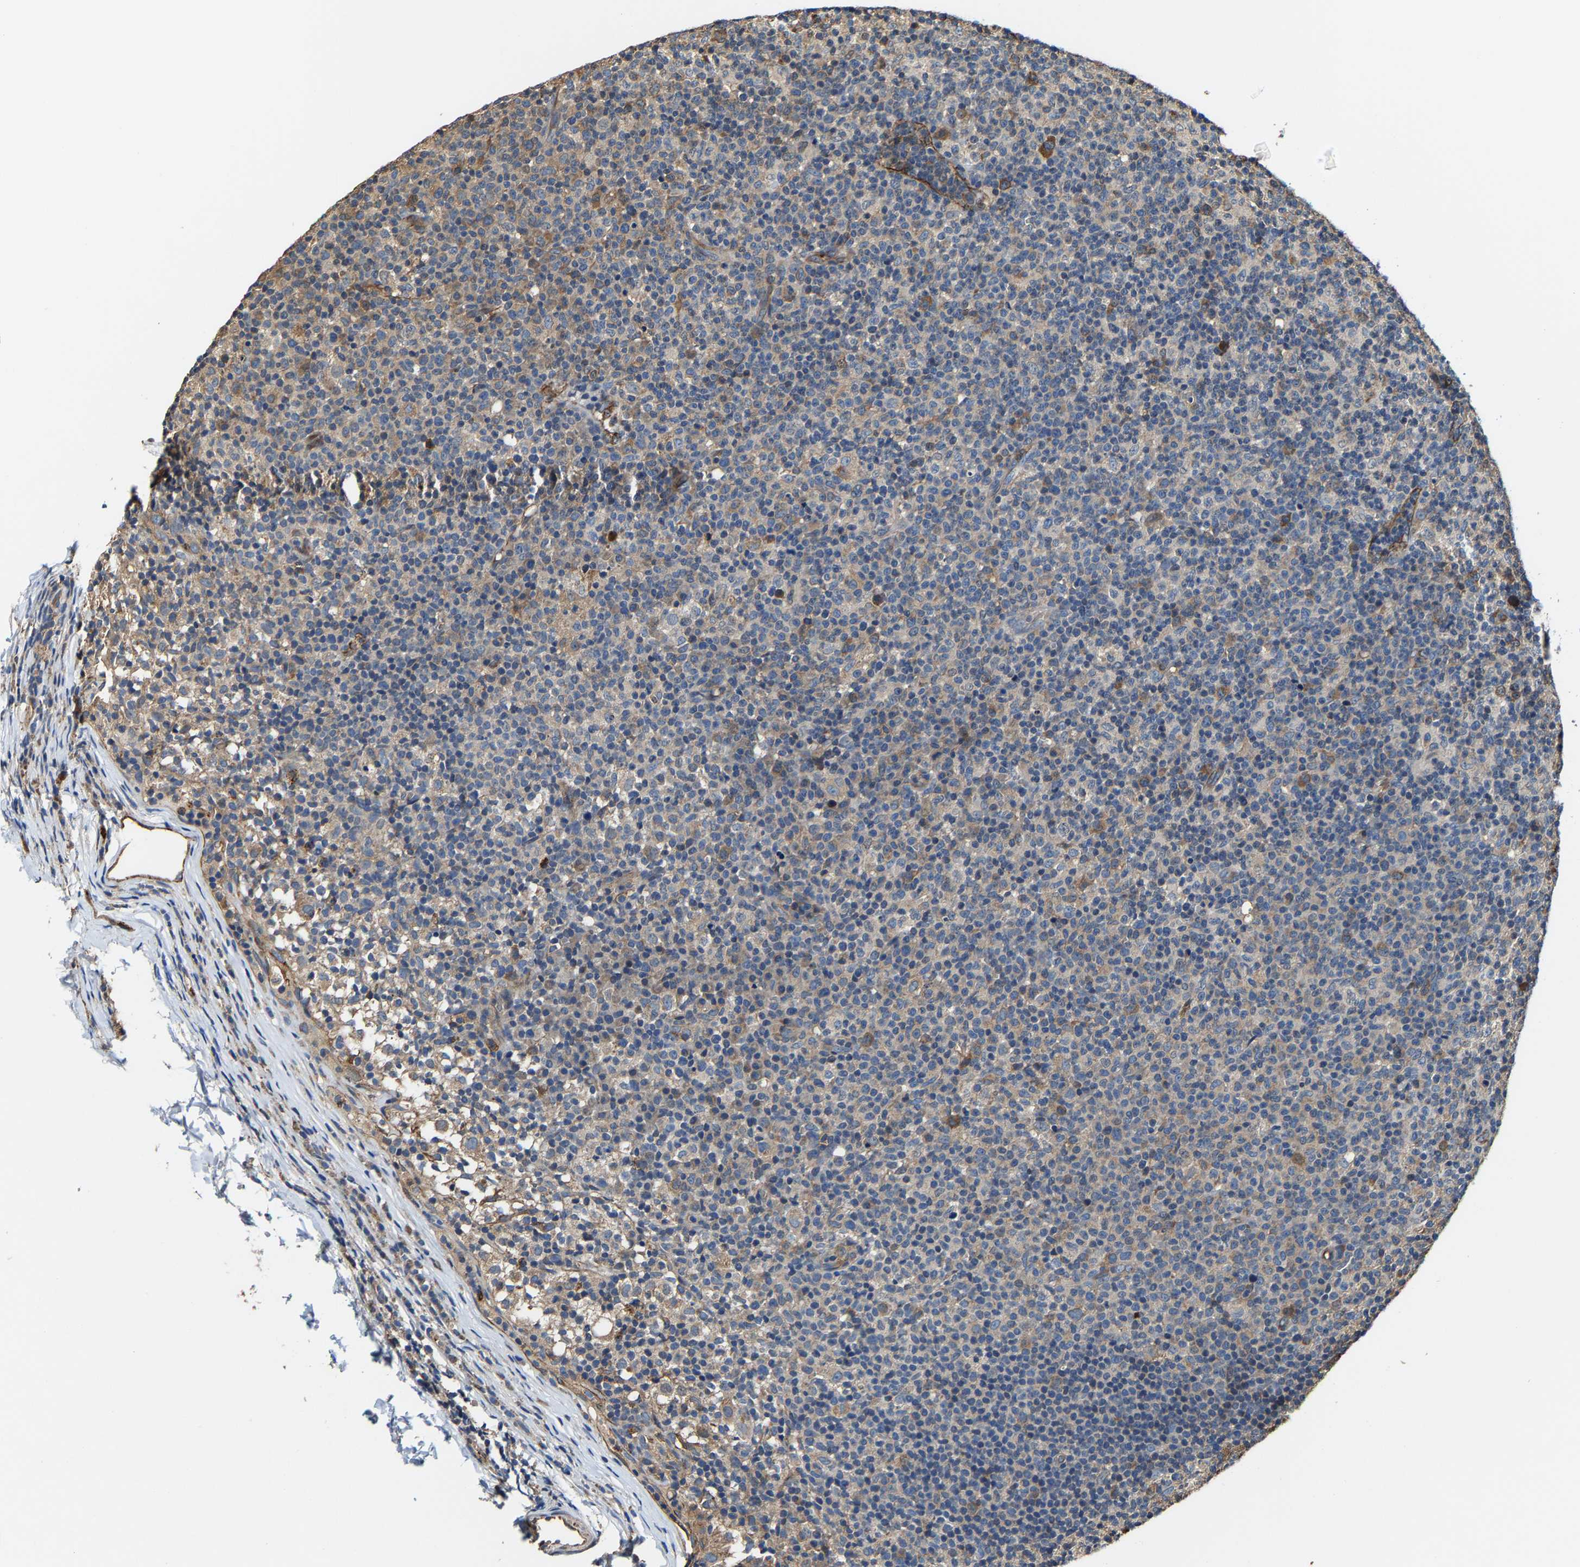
{"staining": {"intensity": "weak", "quantity": "25%-75%", "location": "cytoplasmic/membranous"}, "tissue": "lymph node", "cell_type": "Germinal center cells", "image_type": "normal", "snomed": [{"axis": "morphology", "description": "Normal tissue, NOS"}, {"axis": "morphology", "description": "Inflammation, NOS"}, {"axis": "topography", "description": "Lymph node"}], "caption": "Protein expression analysis of unremarkable human lymph node reveals weak cytoplasmic/membranous staining in about 25%-75% of germinal center cells.", "gene": "GFRA3", "patient": {"sex": "male", "age": 55}}